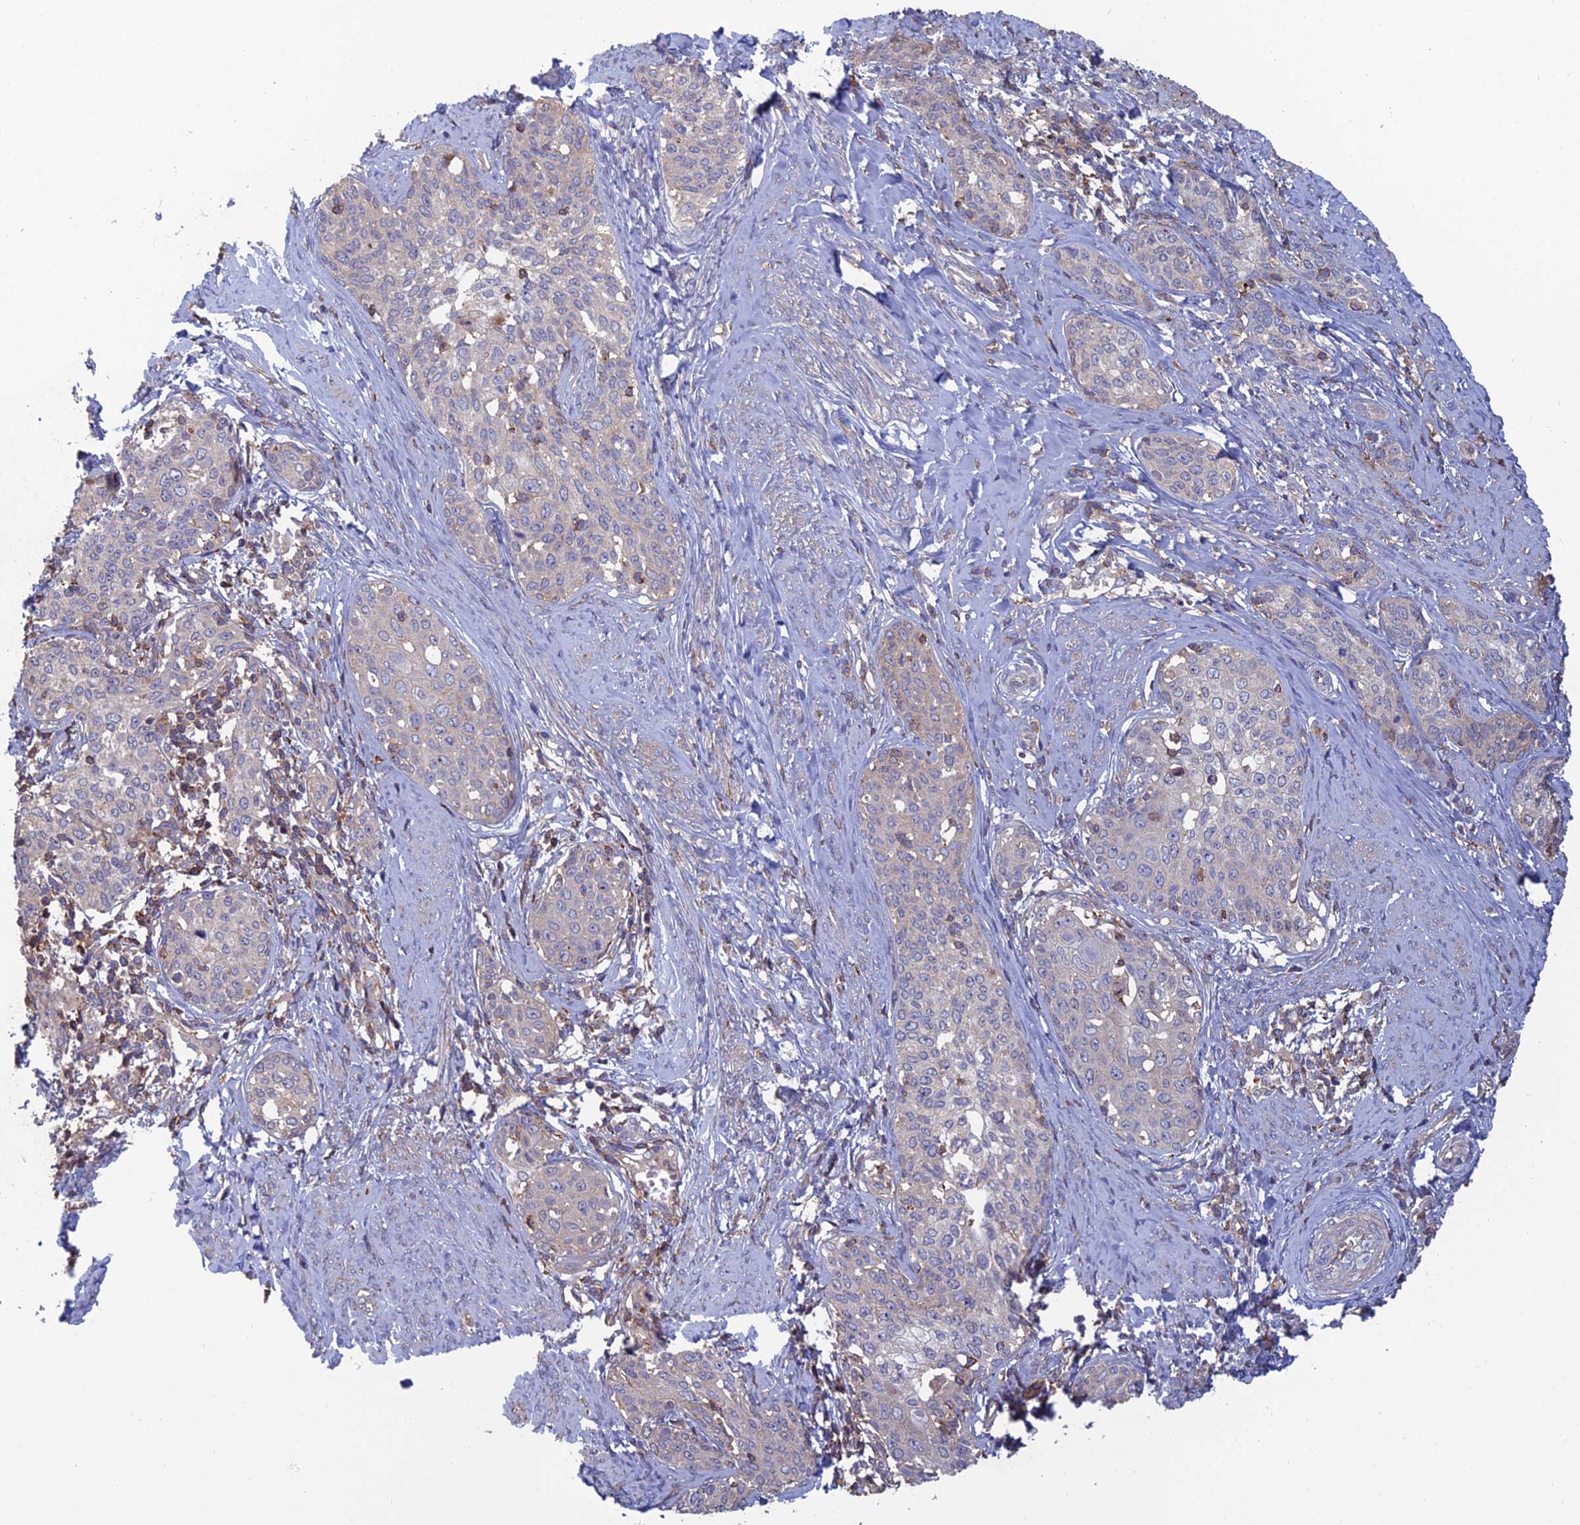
{"staining": {"intensity": "weak", "quantity": "<25%", "location": "cytoplasmic/membranous"}, "tissue": "cervical cancer", "cell_type": "Tumor cells", "image_type": "cancer", "snomed": [{"axis": "morphology", "description": "Squamous cell carcinoma, NOS"}, {"axis": "morphology", "description": "Adenocarcinoma, NOS"}, {"axis": "topography", "description": "Cervix"}], "caption": "An immunohistochemistry (IHC) photomicrograph of squamous cell carcinoma (cervical) is shown. There is no staining in tumor cells of squamous cell carcinoma (cervical). (Stains: DAB (3,3'-diaminobenzidine) immunohistochemistry (IHC) with hematoxylin counter stain, Microscopy: brightfield microscopy at high magnification).", "gene": "C15orf62", "patient": {"sex": "female", "age": 52}}